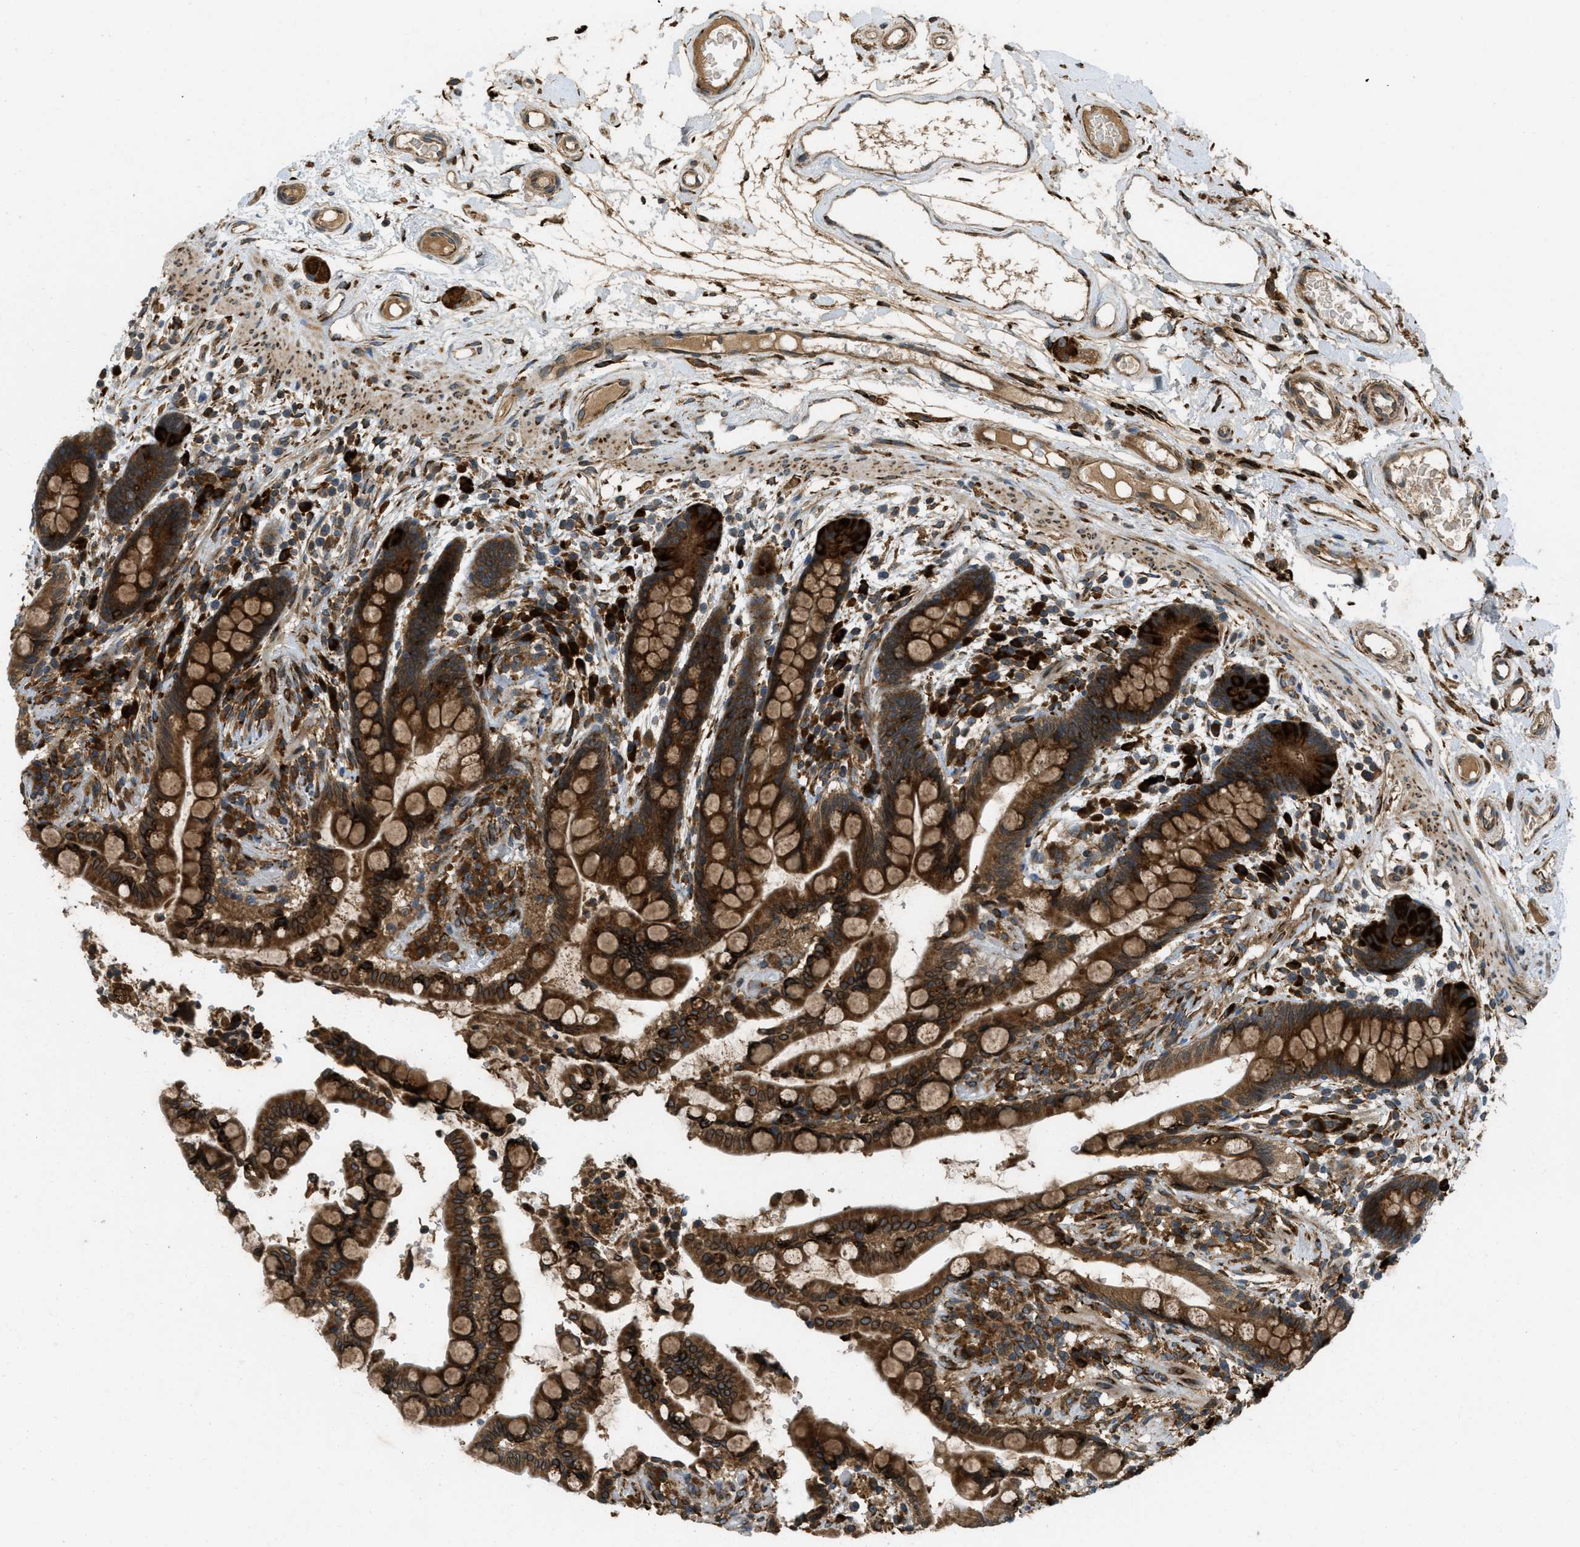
{"staining": {"intensity": "moderate", "quantity": ">75%", "location": "cytoplasmic/membranous"}, "tissue": "colon", "cell_type": "Endothelial cells", "image_type": "normal", "snomed": [{"axis": "morphology", "description": "Normal tissue, NOS"}, {"axis": "topography", "description": "Colon"}], "caption": "Moderate cytoplasmic/membranous positivity for a protein is present in approximately >75% of endothelial cells of normal colon using immunohistochemistry.", "gene": "PCDH18", "patient": {"sex": "male", "age": 73}}